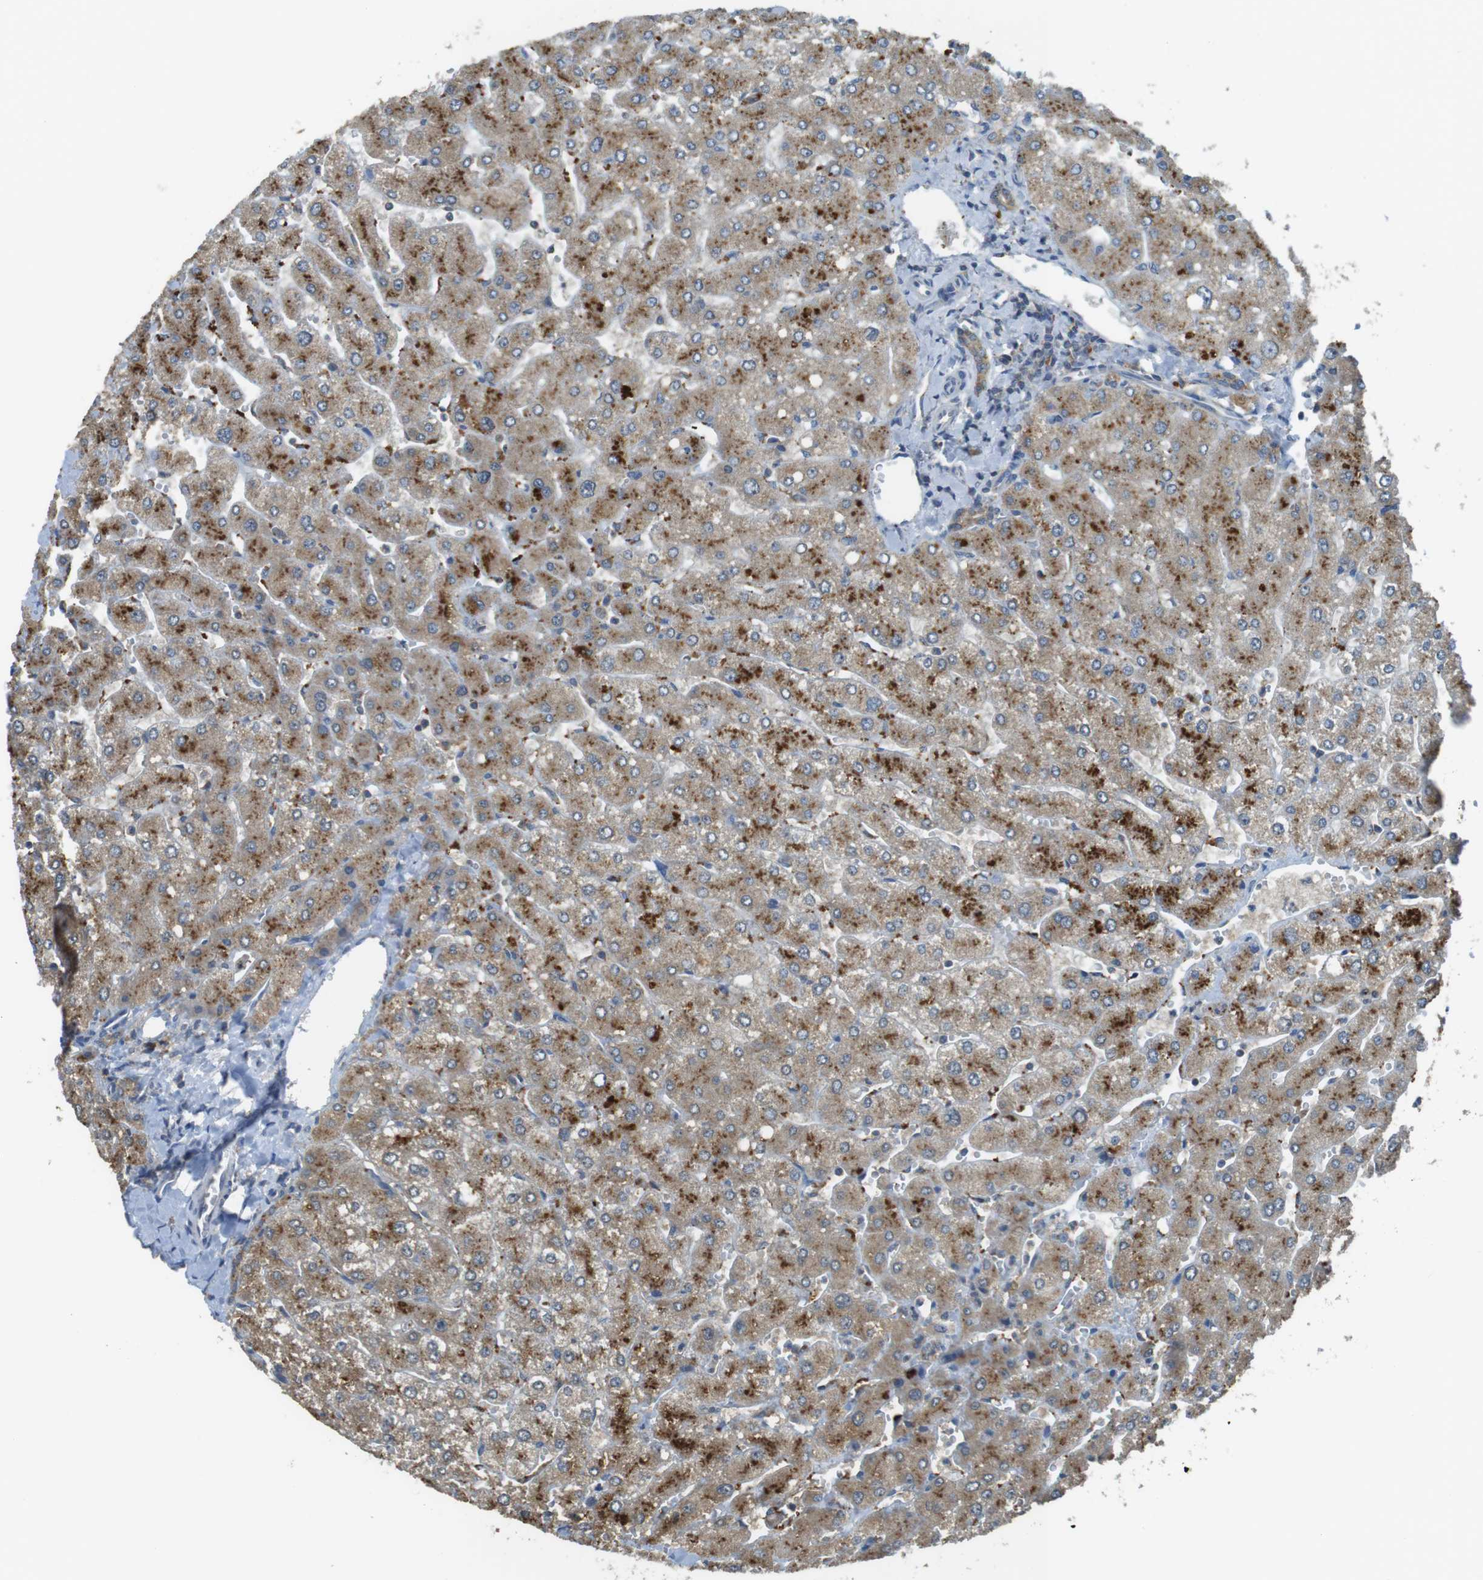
{"staining": {"intensity": "weak", "quantity": ">75%", "location": "cytoplasmic/membranous"}, "tissue": "liver", "cell_type": "Cholangiocytes", "image_type": "normal", "snomed": [{"axis": "morphology", "description": "Normal tissue, NOS"}, {"axis": "topography", "description": "Liver"}], "caption": "Benign liver demonstrates weak cytoplasmic/membranous staining in about >75% of cholangiocytes, visualized by immunohistochemistry.", "gene": "BRI3BP", "patient": {"sex": "male", "age": 55}}